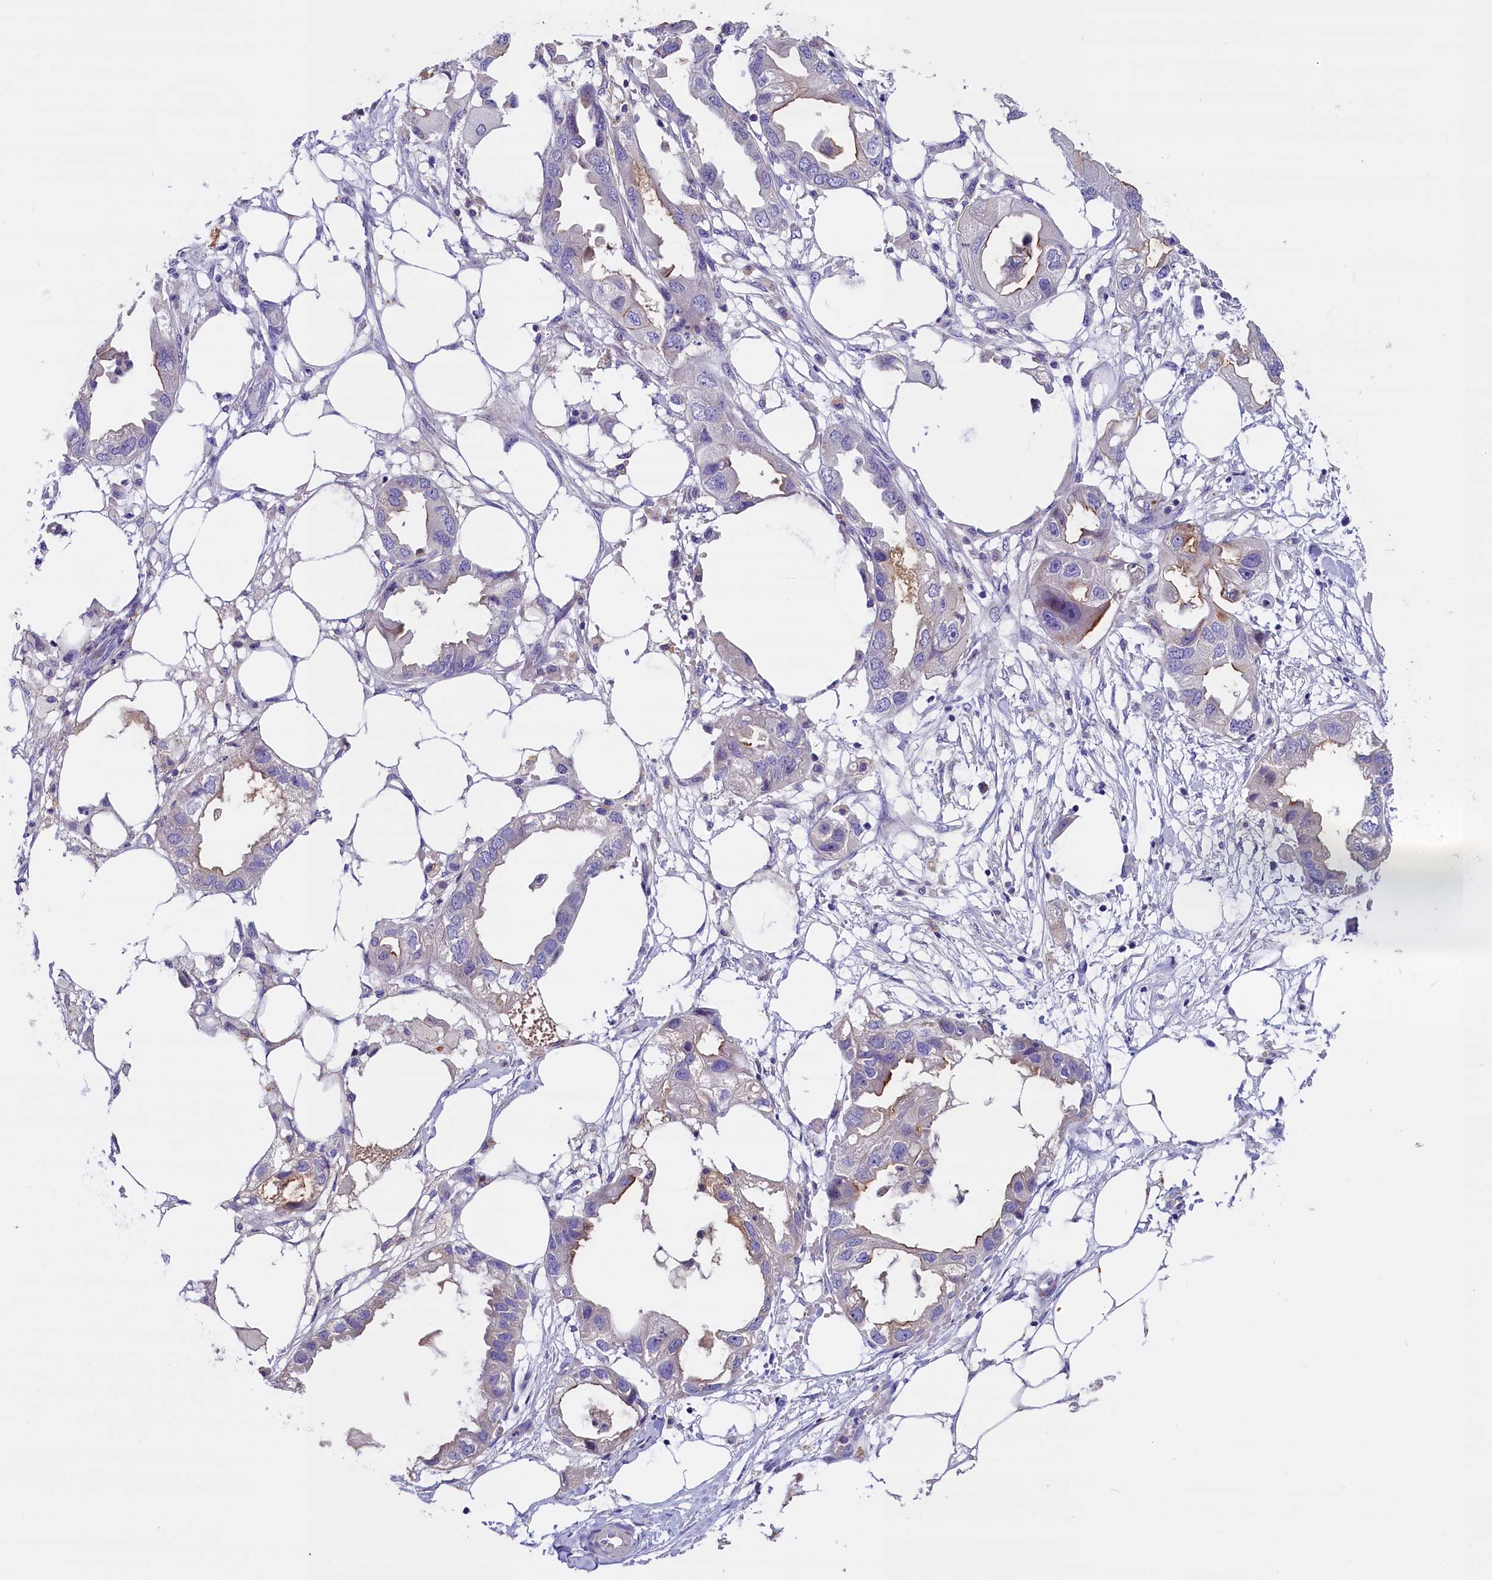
{"staining": {"intensity": "moderate", "quantity": "<25%", "location": "cytoplasmic/membranous"}, "tissue": "endometrial cancer", "cell_type": "Tumor cells", "image_type": "cancer", "snomed": [{"axis": "morphology", "description": "Adenocarcinoma, NOS"}, {"axis": "morphology", "description": "Adenocarcinoma, metastatic, NOS"}, {"axis": "topography", "description": "Adipose tissue"}, {"axis": "topography", "description": "Endometrium"}], "caption": "Moderate cytoplasmic/membranous protein staining is present in about <25% of tumor cells in endometrial cancer. The staining is performed using DAB (3,3'-diaminobenzidine) brown chromogen to label protein expression. The nuclei are counter-stained blue using hematoxylin.", "gene": "RTTN", "patient": {"sex": "female", "age": 67}}